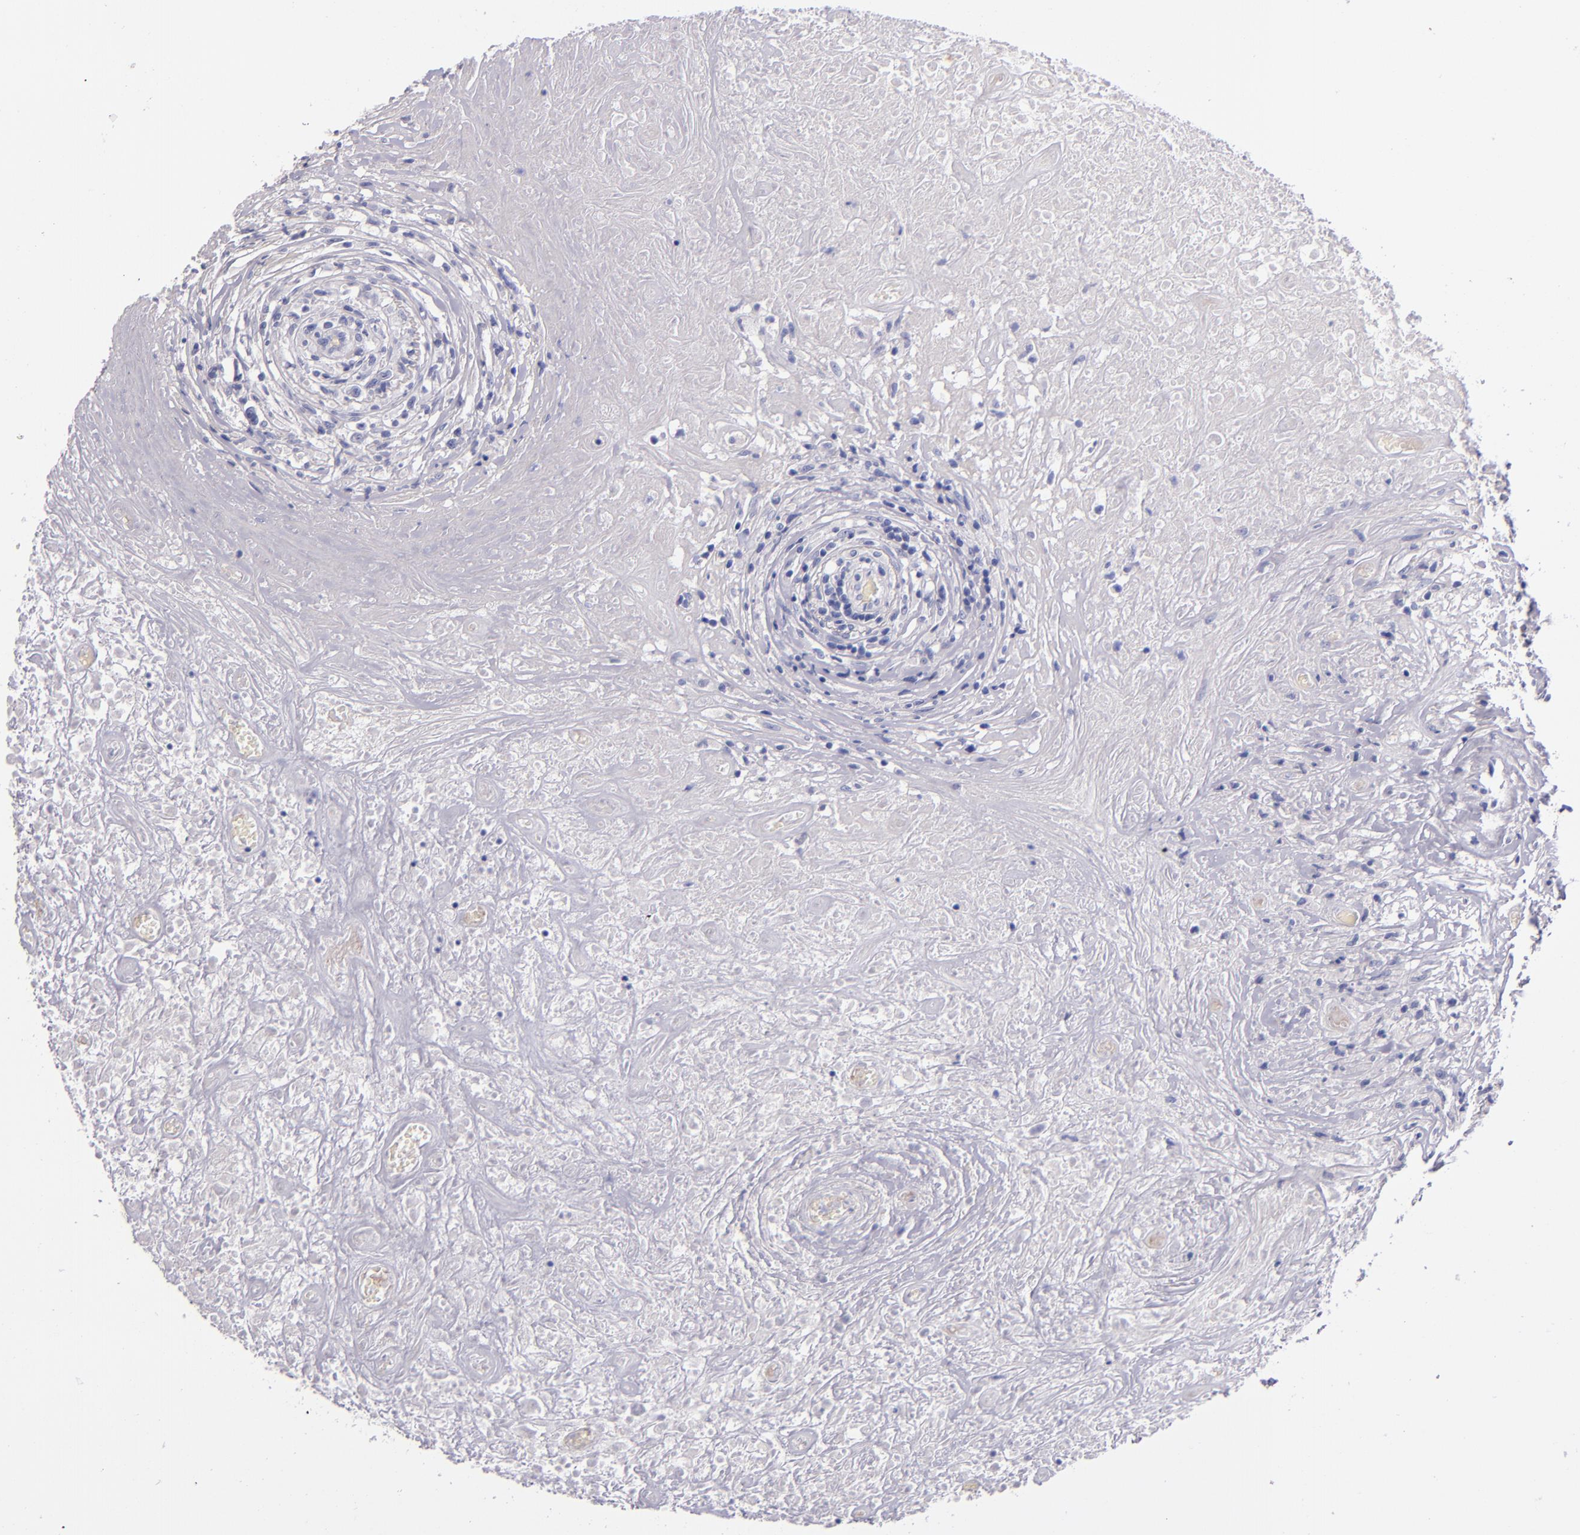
{"staining": {"intensity": "negative", "quantity": "none", "location": "none"}, "tissue": "lymphoma", "cell_type": "Tumor cells", "image_type": "cancer", "snomed": [{"axis": "morphology", "description": "Hodgkin's disease, NOS"}, {"axis": "topography", "description": "Lymph node"}], "caption": "Tumor cells are negative for protein expression in human Hodgkin's disease.", "gene": "F13A1", "patient": {"sex": "male", "age": 46}}